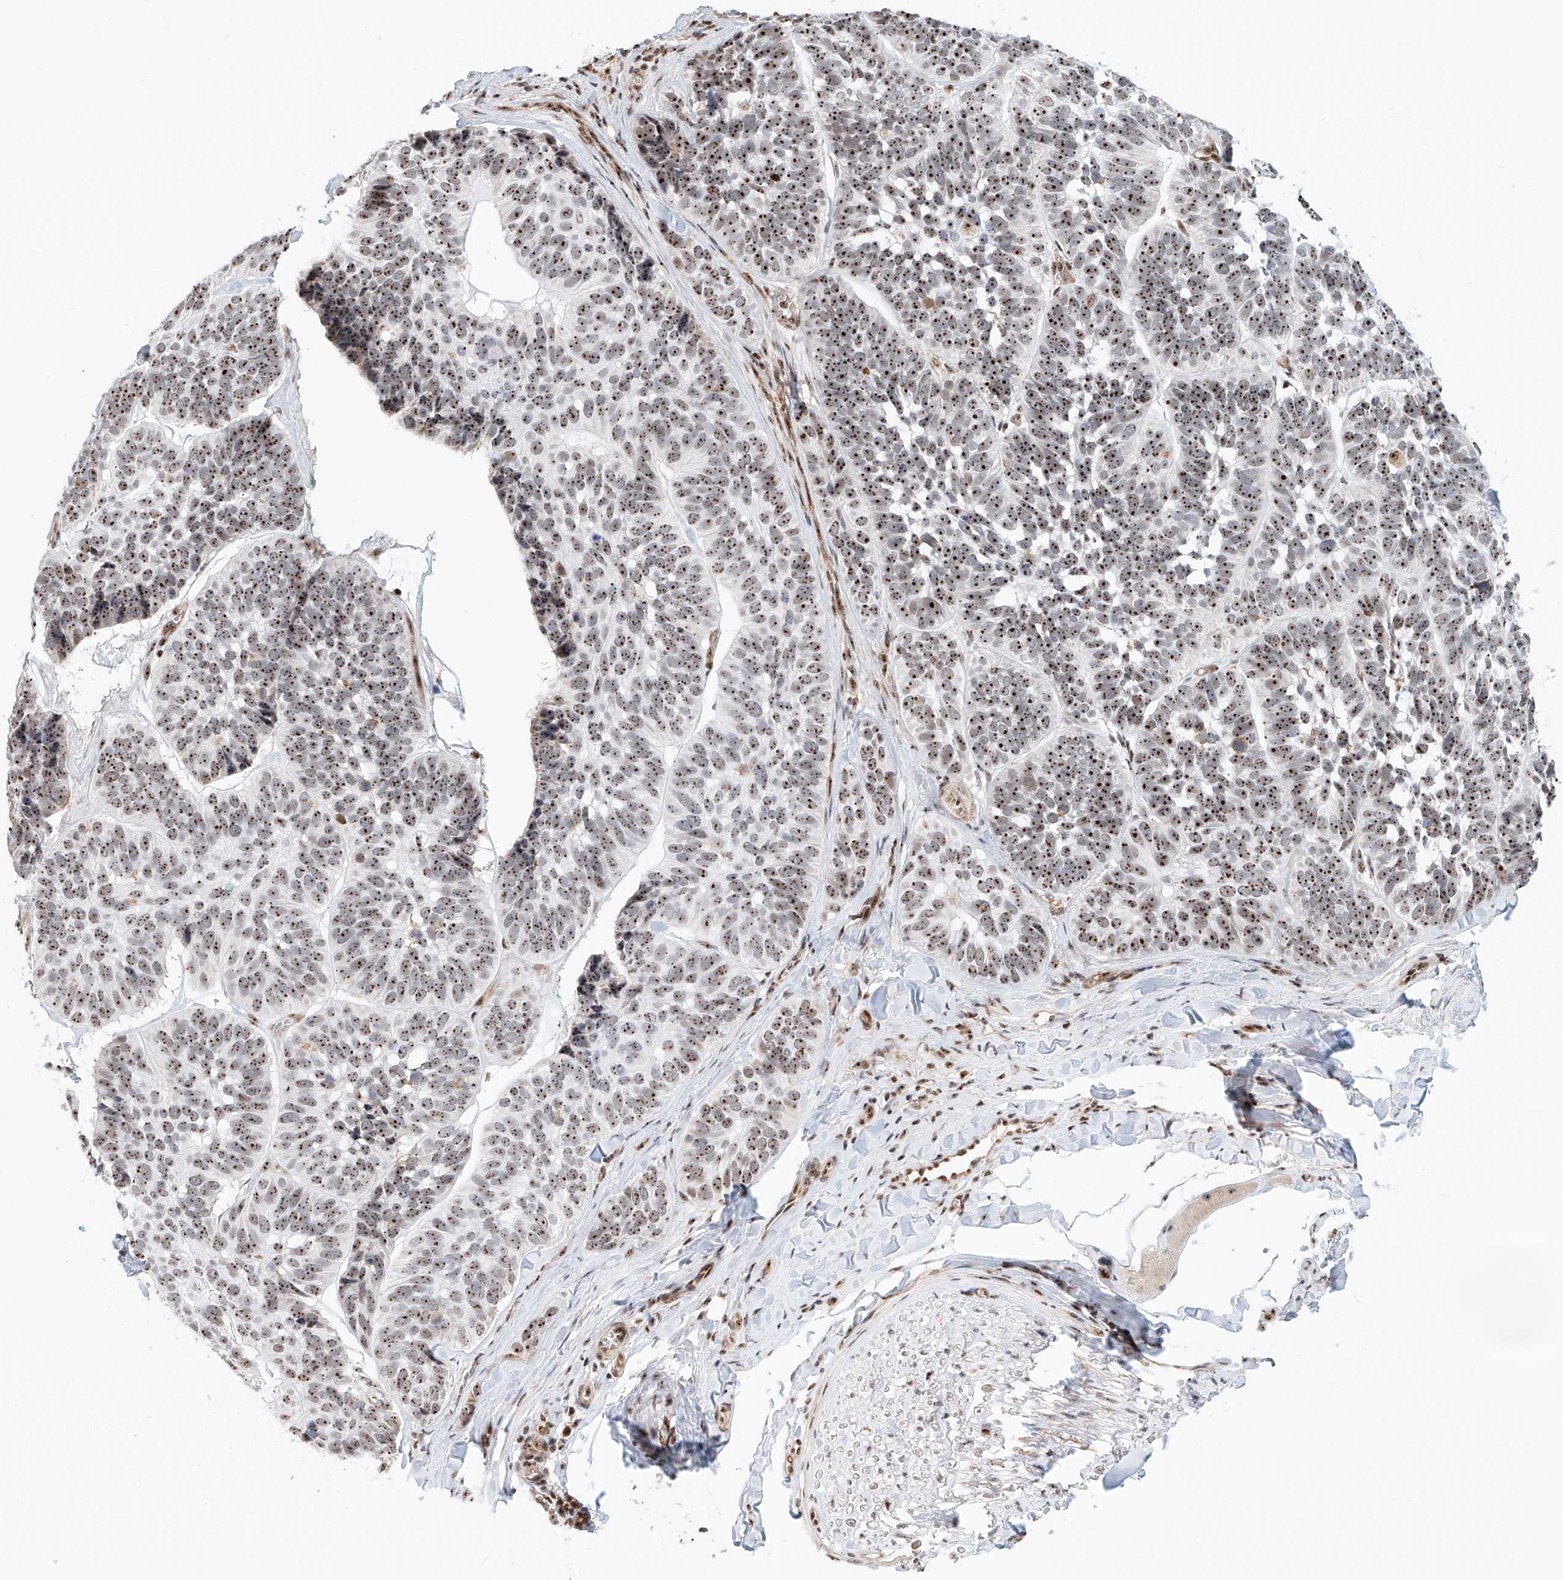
{"staining": {"intensity": "strong", "quantity": ">75%", "location": "nuclear"}, "tissue": "skin cancer", "cell_type": "Tumor cells", "image_type": "cancer", "snomed": [{"axis": "morphology", "description": "Basal cell carcinoma"}, {"axis": "topography", "description": "Skin"}], "caption": "IHC (DAB) staining of basal cell carcinoma (skin) displays strong nuclear protein positivity in approximately >75% of tumor cells.", "gene": "PRUNE2", "patient": {"sex": "male", "age": 62}}